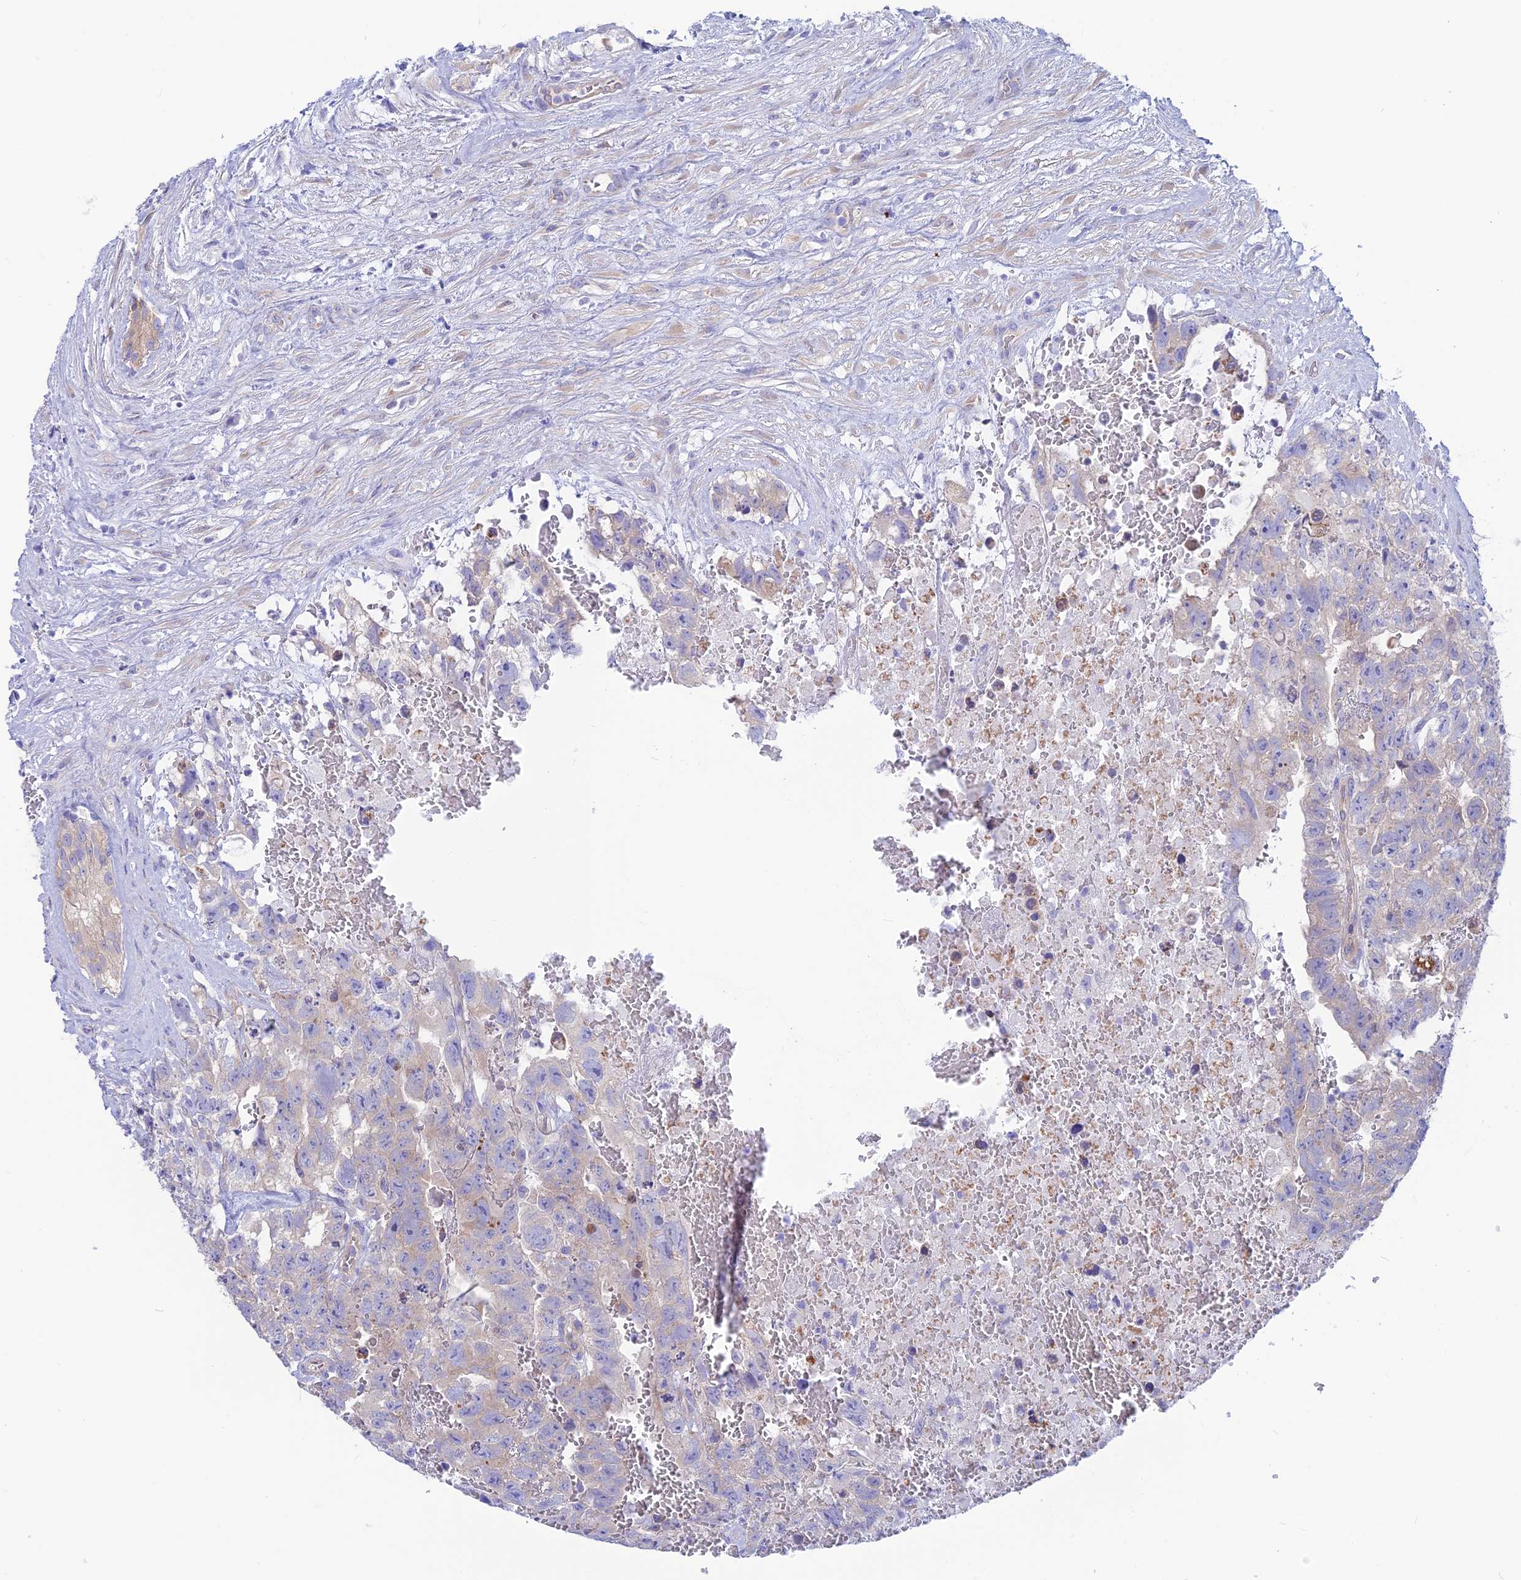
{"staining": {"intensity": "negative", "quantity": "none", "location": "none"}, "tissue": "testis cancer", "cell_type": "Tumor cells", "image_type": "cancer", "snomed": [{"axis": "morphology", "description": "Carcinoma, Embryonal, NOS"}, {"axis": "topography", "description": "Testis"}], "caption": "There is no significant positivity in tumor cells of testis cancer (embryonal carcinoma).", "gene": "LZTFL1", "patient": {"sex": "male", "age": 26}}